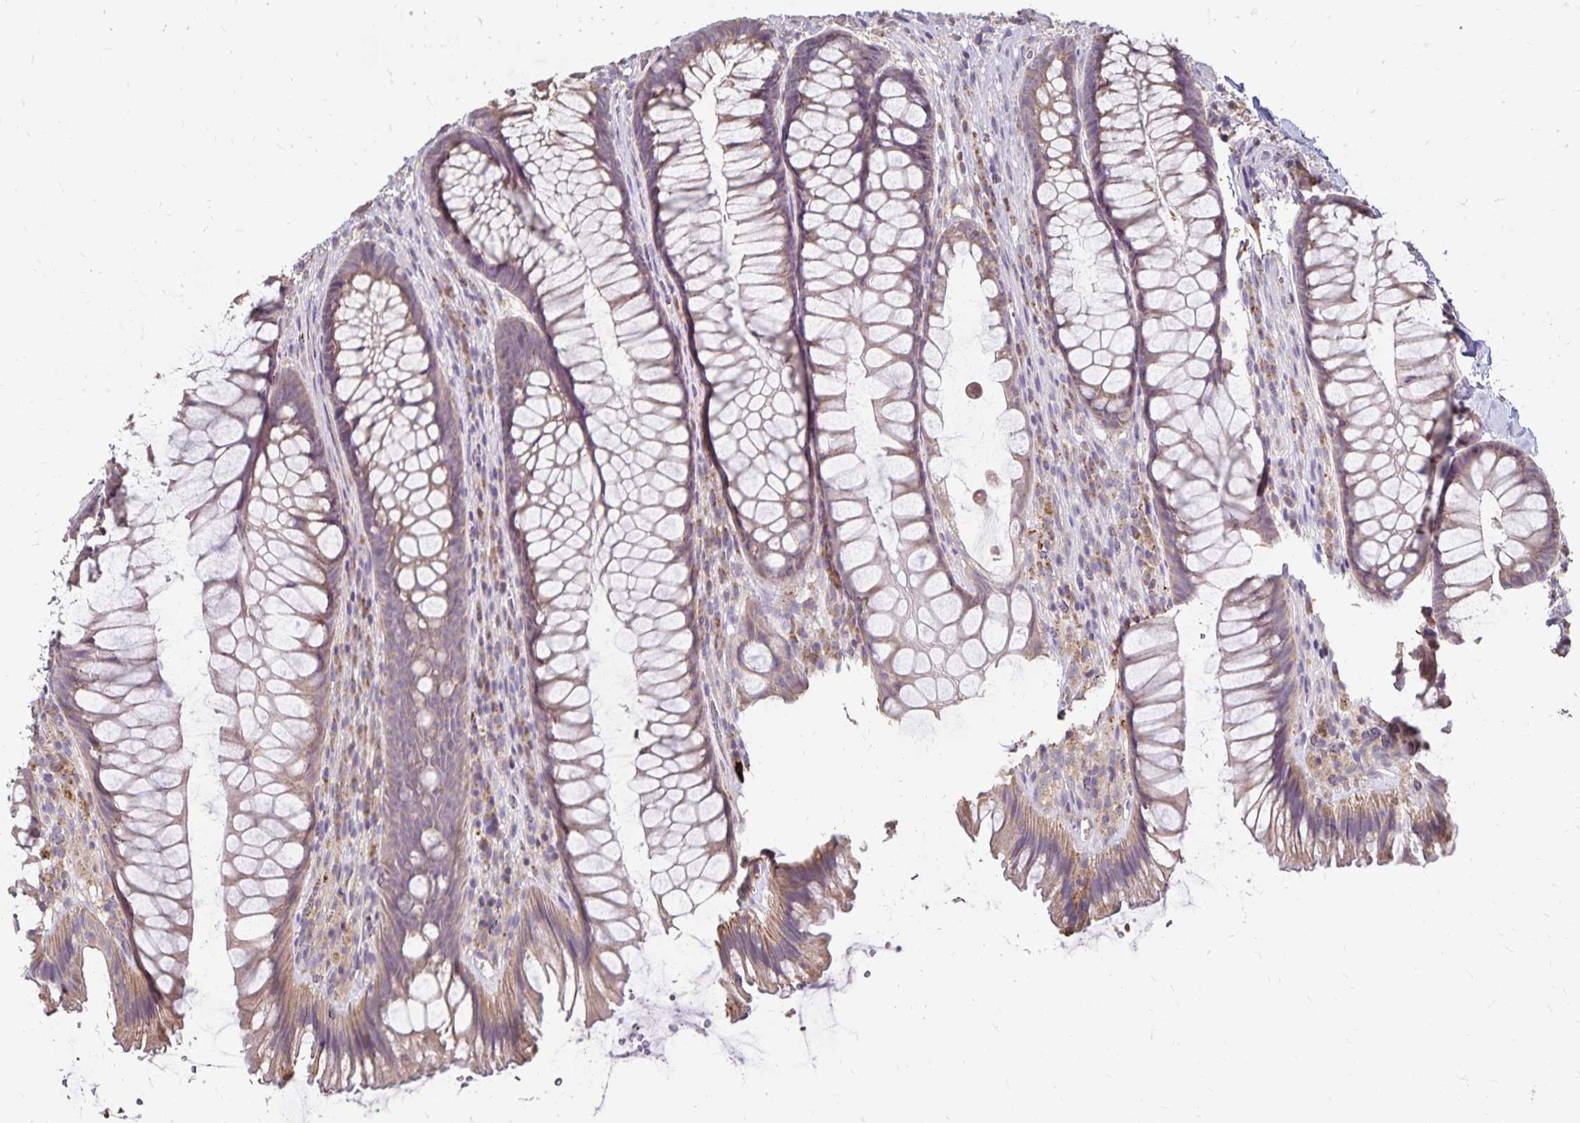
{"staining": {"intensity": "moderate", "quantity": ">75%", "location": "cytoplasmic/membranous"}, "tissue": "rectum", "cell_type": "Glandular cells", "image_type": "normal", "snomed": [{"axis": "morphology", "description": "Normal tissue, NOS"}, {"axis": "topography", "description": "Rectum"}], "caption": "Immunohistochemical staining of benign rectum exhibits >75% levels of moderate cytoplasmic/membranous protein expression in about >75% of glandular cells.", "gene": "EMC10", "patient": {"sex": "male", "age": 53}}